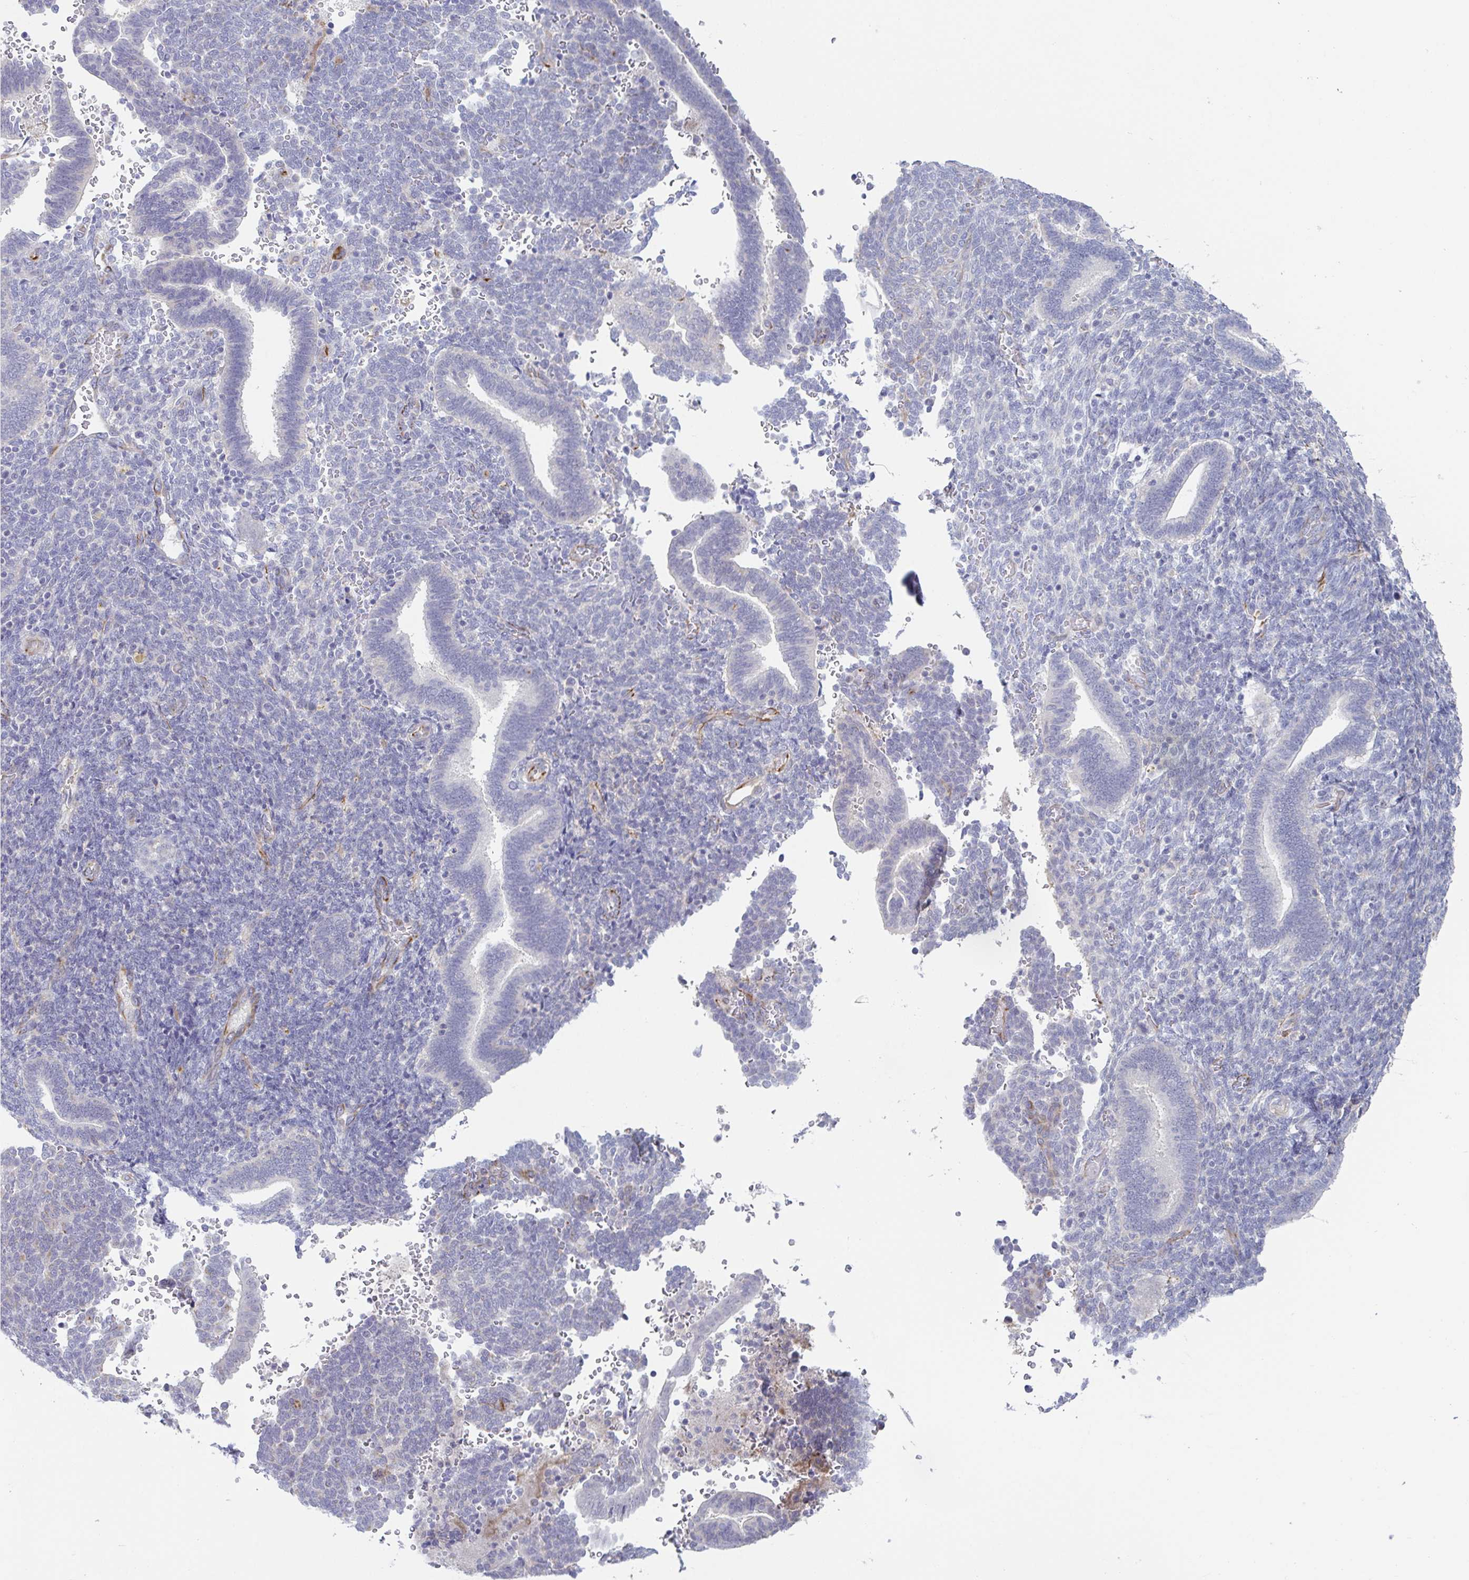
{"staining": {"intensity": "negative", "quantity": "none", "location": "none"}, "tissue": "endometrium", "cell_type": "Cells in endometrial stroma", "image_type": "normal", "snomed": [{"axis": "morphology", "description": "Normal tissue, NOS"}, {"axis": "topography", "description": "Endometrium"}], "caption": "This histopathology image is of unremarkable endometrium stained with immunohistochemistry to label a protein in brown with the nuclei are counter-stained blue. There is no expression in cells in endometrial stroma. The staining is performed using DAB brown chromogen with nuclei counter-stained in using hematoxylin.", "gene": "COL17A1", "patient": {"sex": "female", "age": 34}}